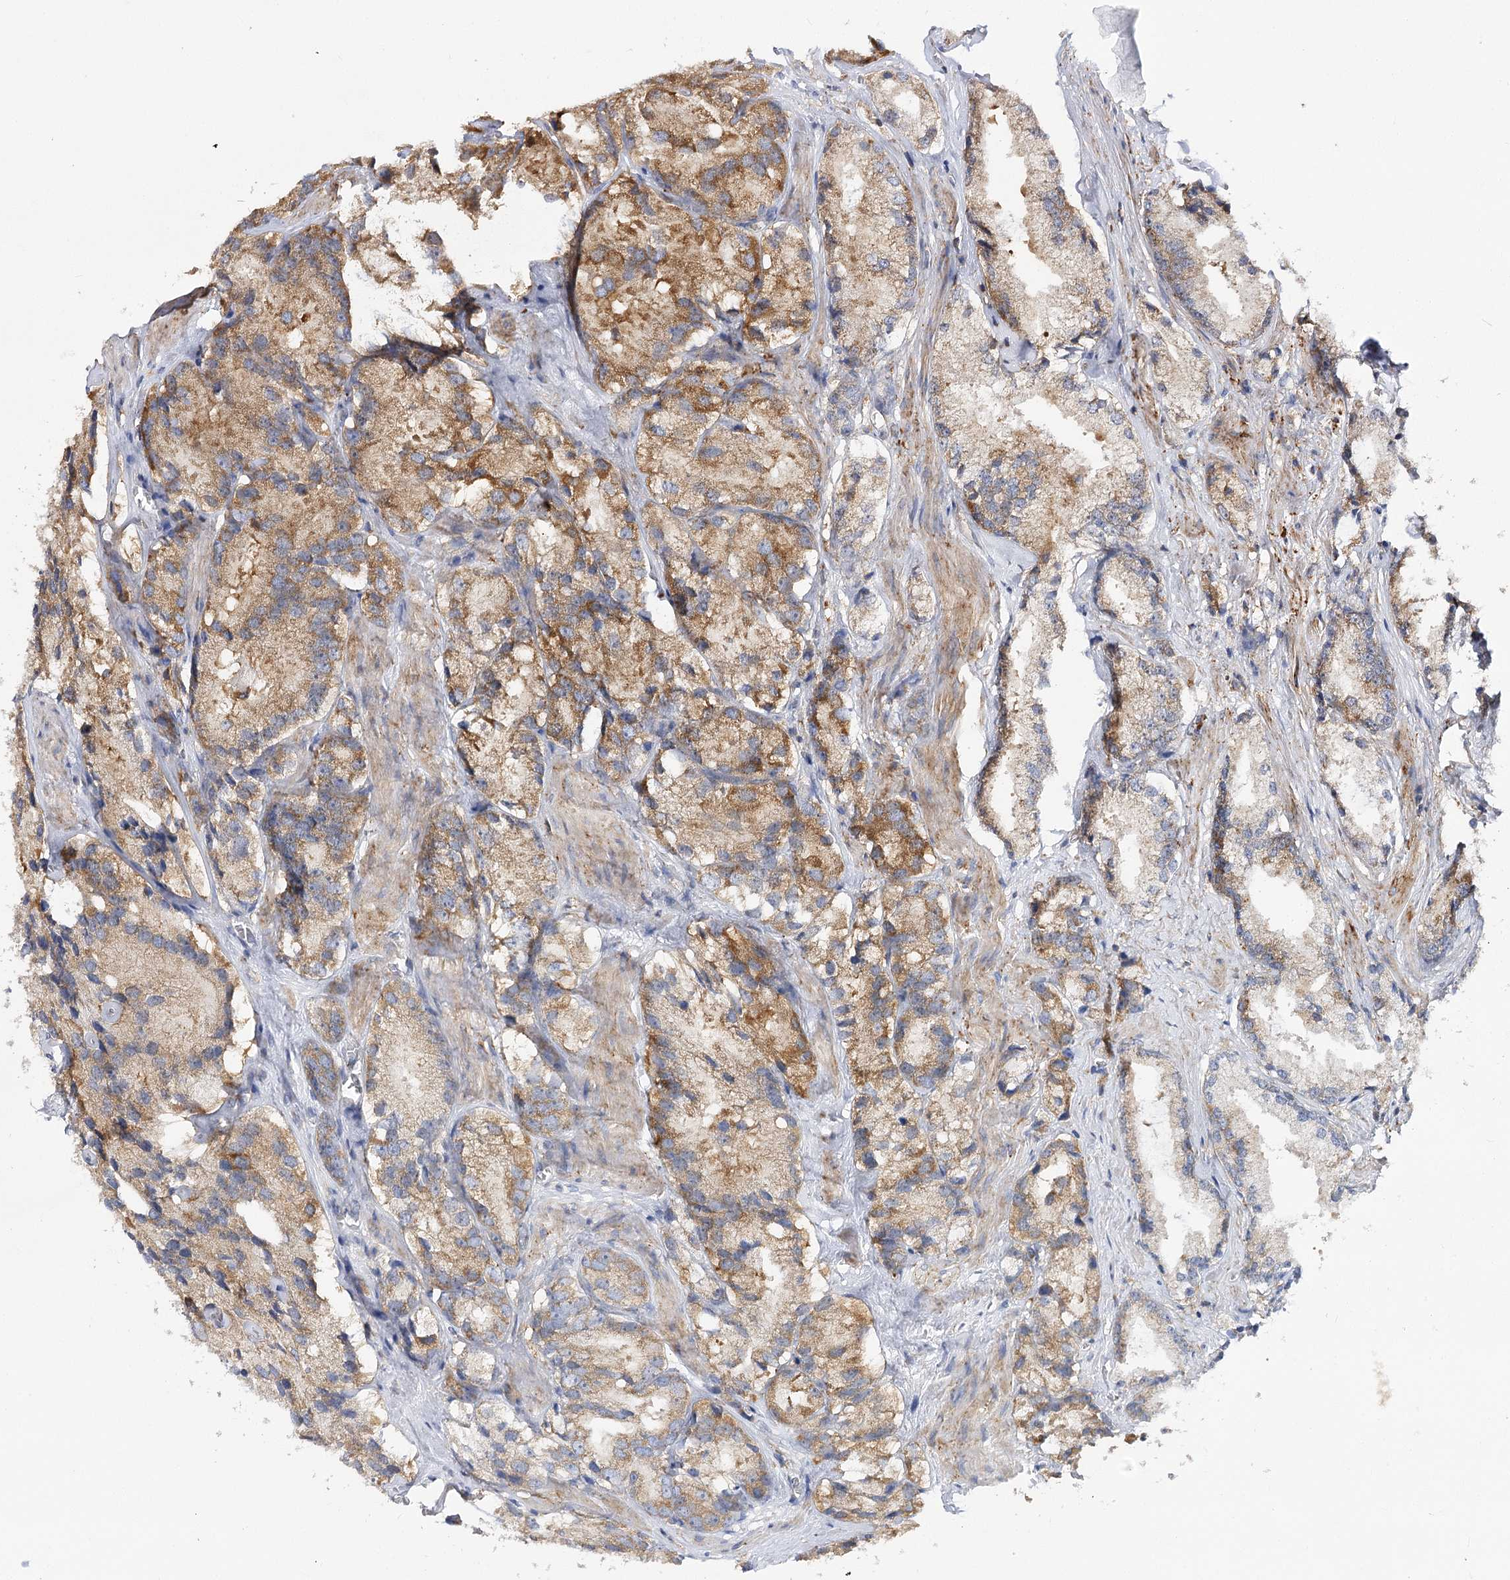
{"staining": {"intensity": "moderate", "quantity": ">75%", "location": "cytoplasmic/membranous"}, "tissue": "prostate cancer", "cell_type": "Tumor cells", "image_type": "cancer", "snomed": [{"axis": "morphology", "description": "Adenocarcinoma, High grade"}, {"axis": "topography", "description": "Prostate"}], "caption": "Immunohistochemical staining of prostate cancer shows medium levels of moderate cytoplasmic/membranous protein expression in approximately >75% of tumor cells.", "gene": "SEC24B", "patient": {"sex": "male", "age": 66}}